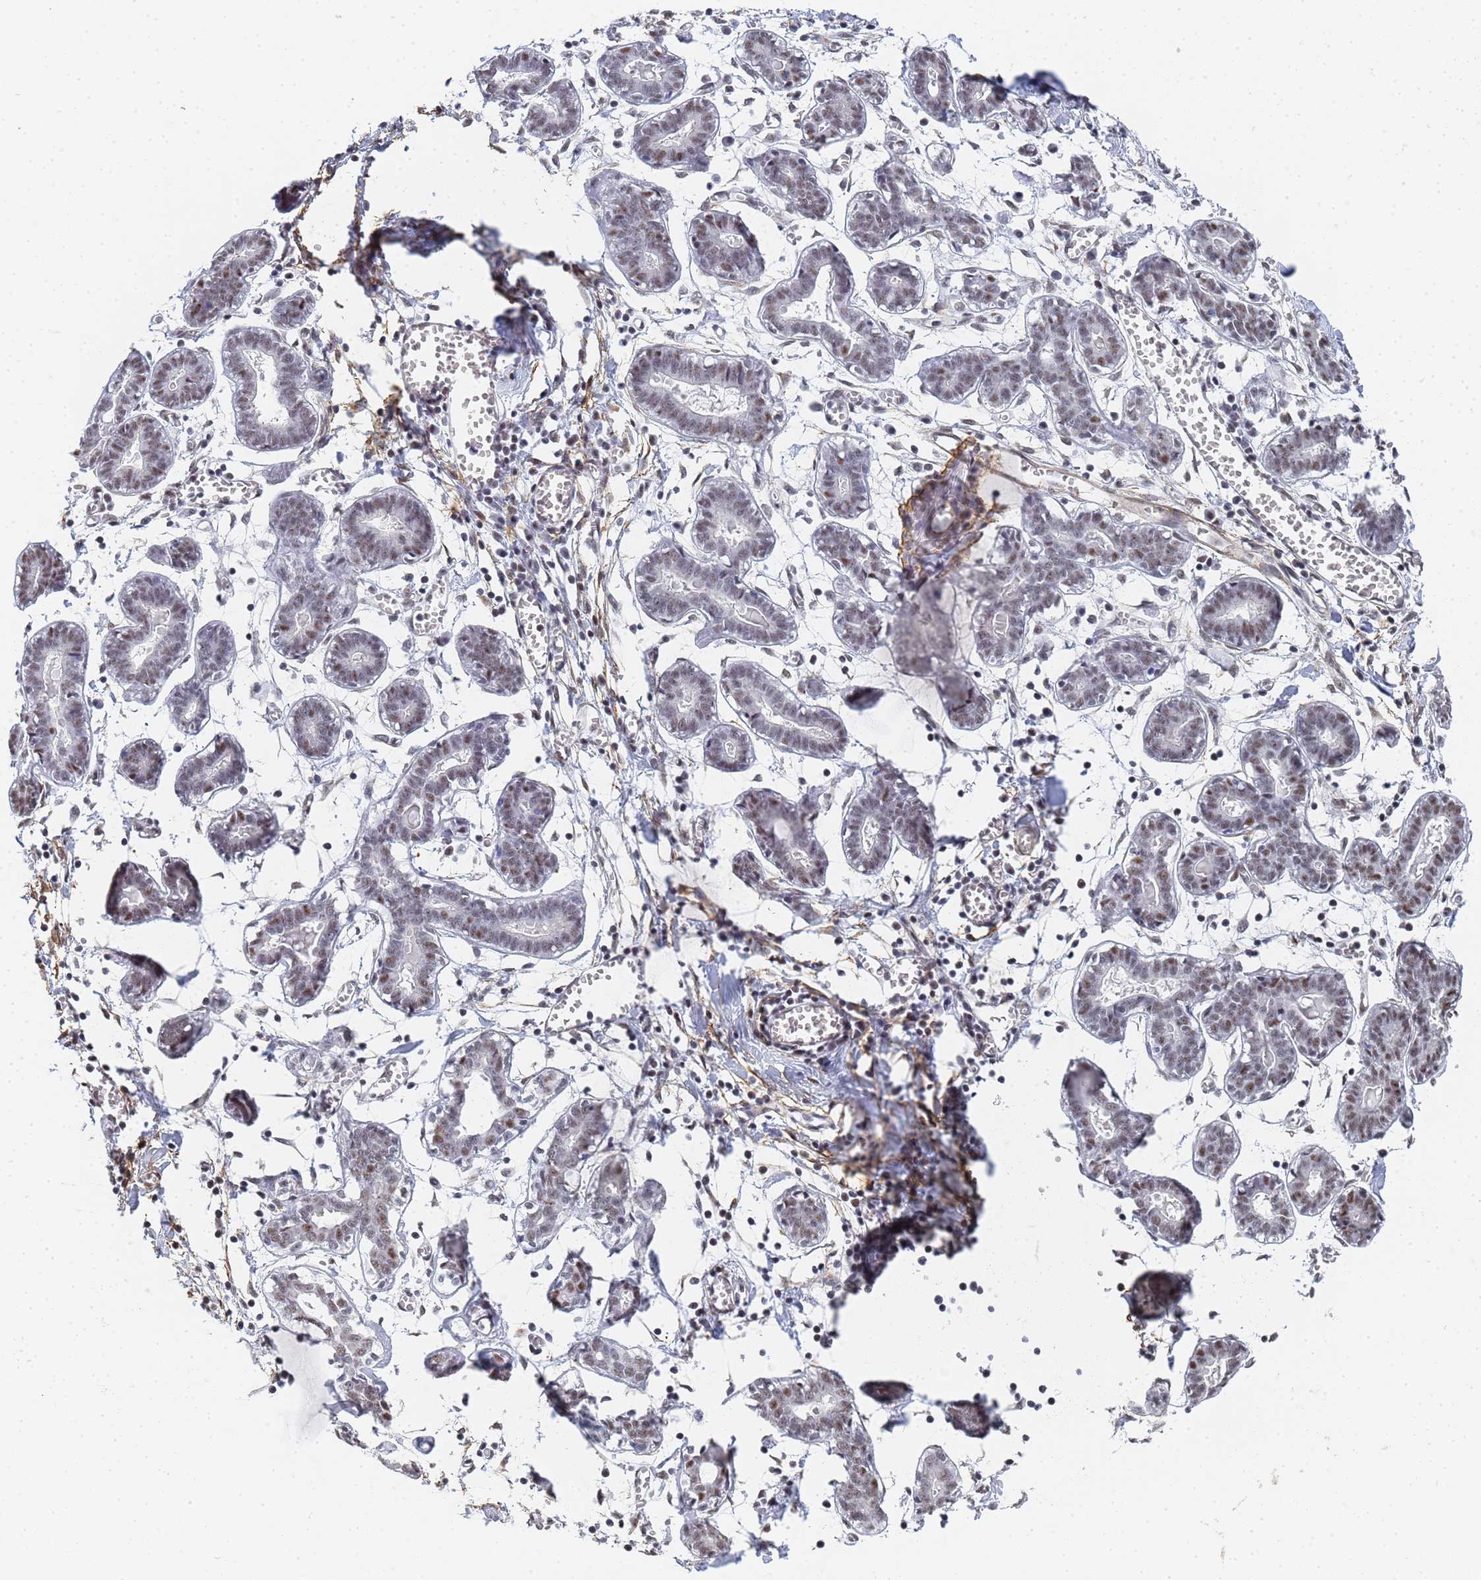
{"staining": {"intensity": "weak", "quantity": "25%-75%", "location": "cytoplasmic/membranous"}, "tissue": "breast", "cell_type": "Adipocytes", "image_type": "normal", "snomed": [{"axis": "morphology", "description": "Normal tissue, NOS"}, {"axis": "topography", "description": "Breast"}], "caption": "IHC (DAB (3,3'-diaminobenzidine)) staining of unremarkable breast demonstrates weak cytoplasmic/membranous protein positivity in approximately 25%-75% of adipocytes.", "gene": "PRRT4", "patient": {"sex": "female", "age": 27}}